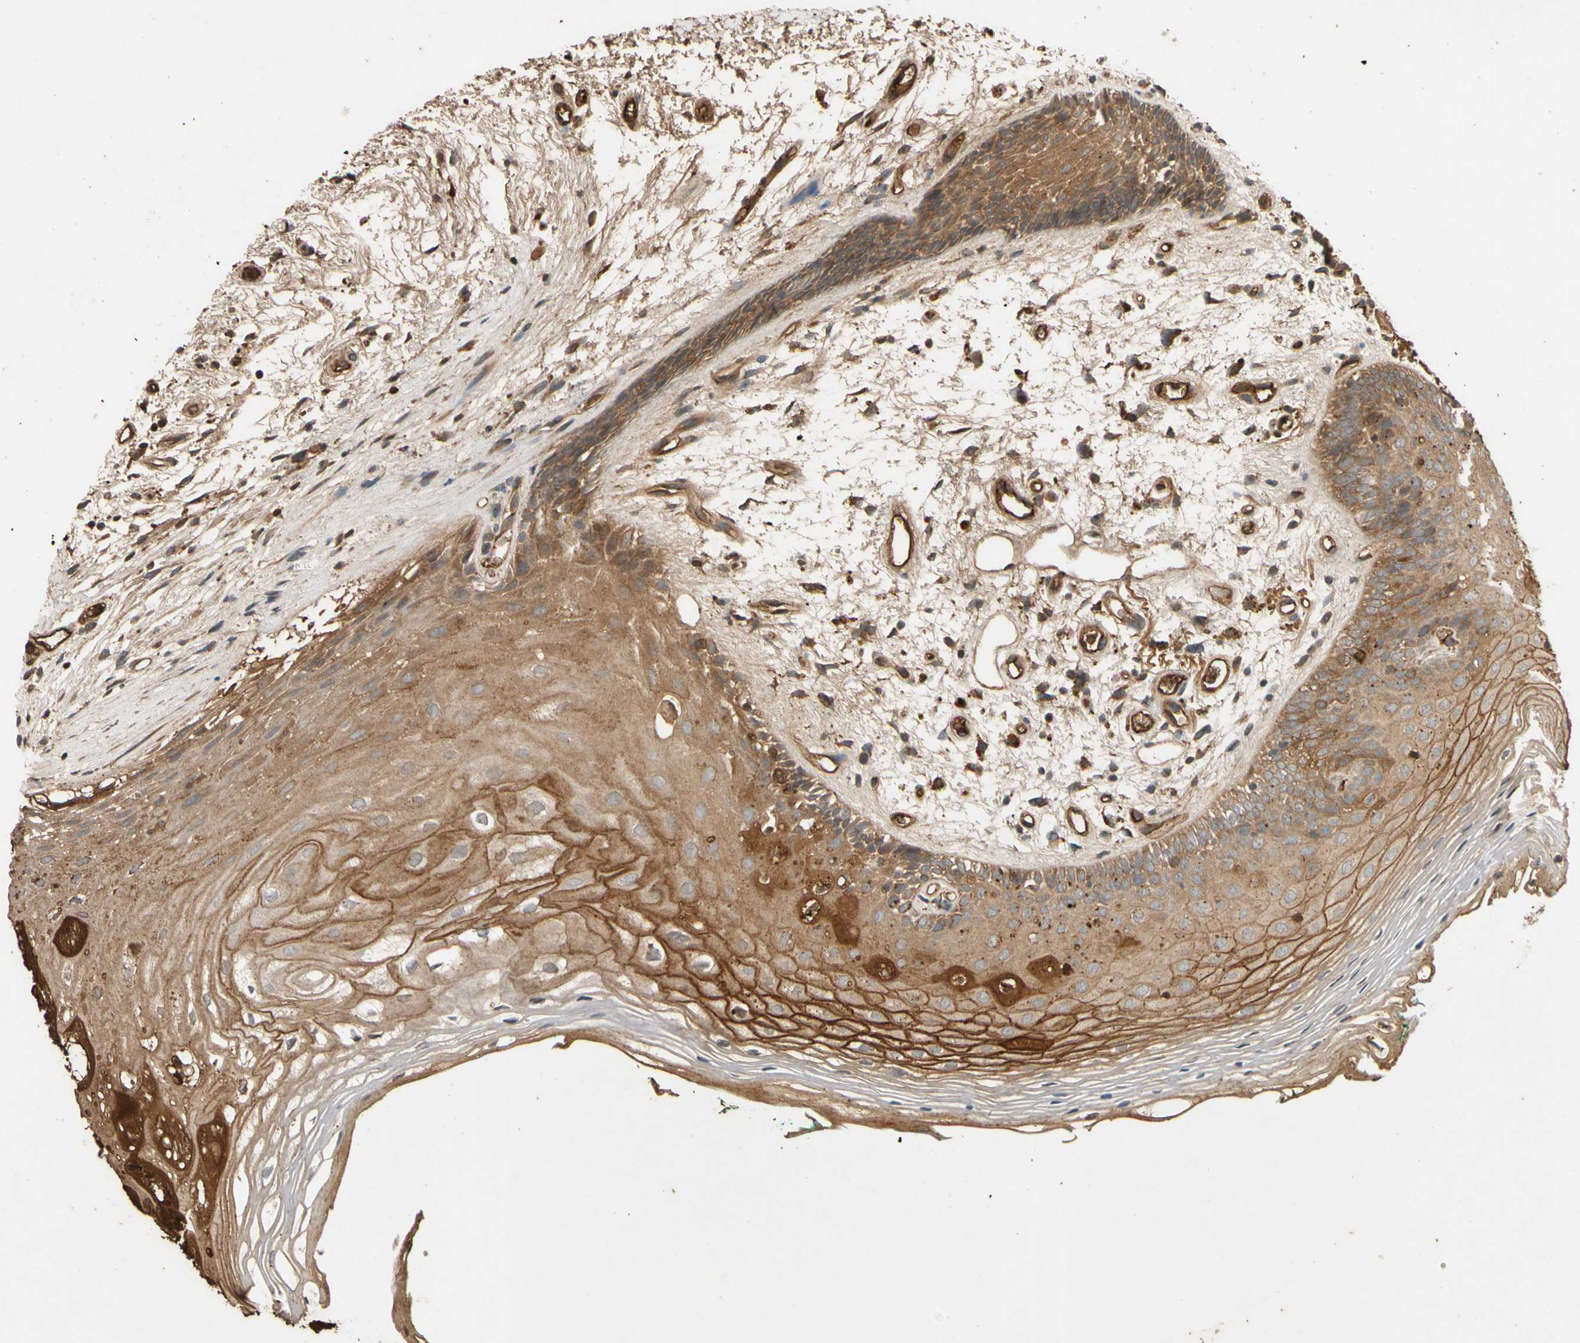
{"staining": {"intensity": "moderate", "quantity": "25%-75%", "location": "cytoplasmic/membranous"}, "tissue": "oral mucosa", "cell_type": "Squamous epithelial cells", "image_type": "normal", "snomed": [{"axis": "morphology", "description": "Normal tissue, NOS"}, {"axis": "topography", "description": "Skeletal muscle"}, {"axis": "topography", "description": "Oral tissue"}, {"axis": "topography", "description": "Peripheral nerve tissue"}], "caption": "A medium amount of moderate cytoplasmic/membranous positivity is present in about 25%-75% of squamous epithelial cells in benign oral mucosa. Nuclei are stained in blue.", "gene": "PARD6A", "patient": {"sex": "female", "age": 84}}